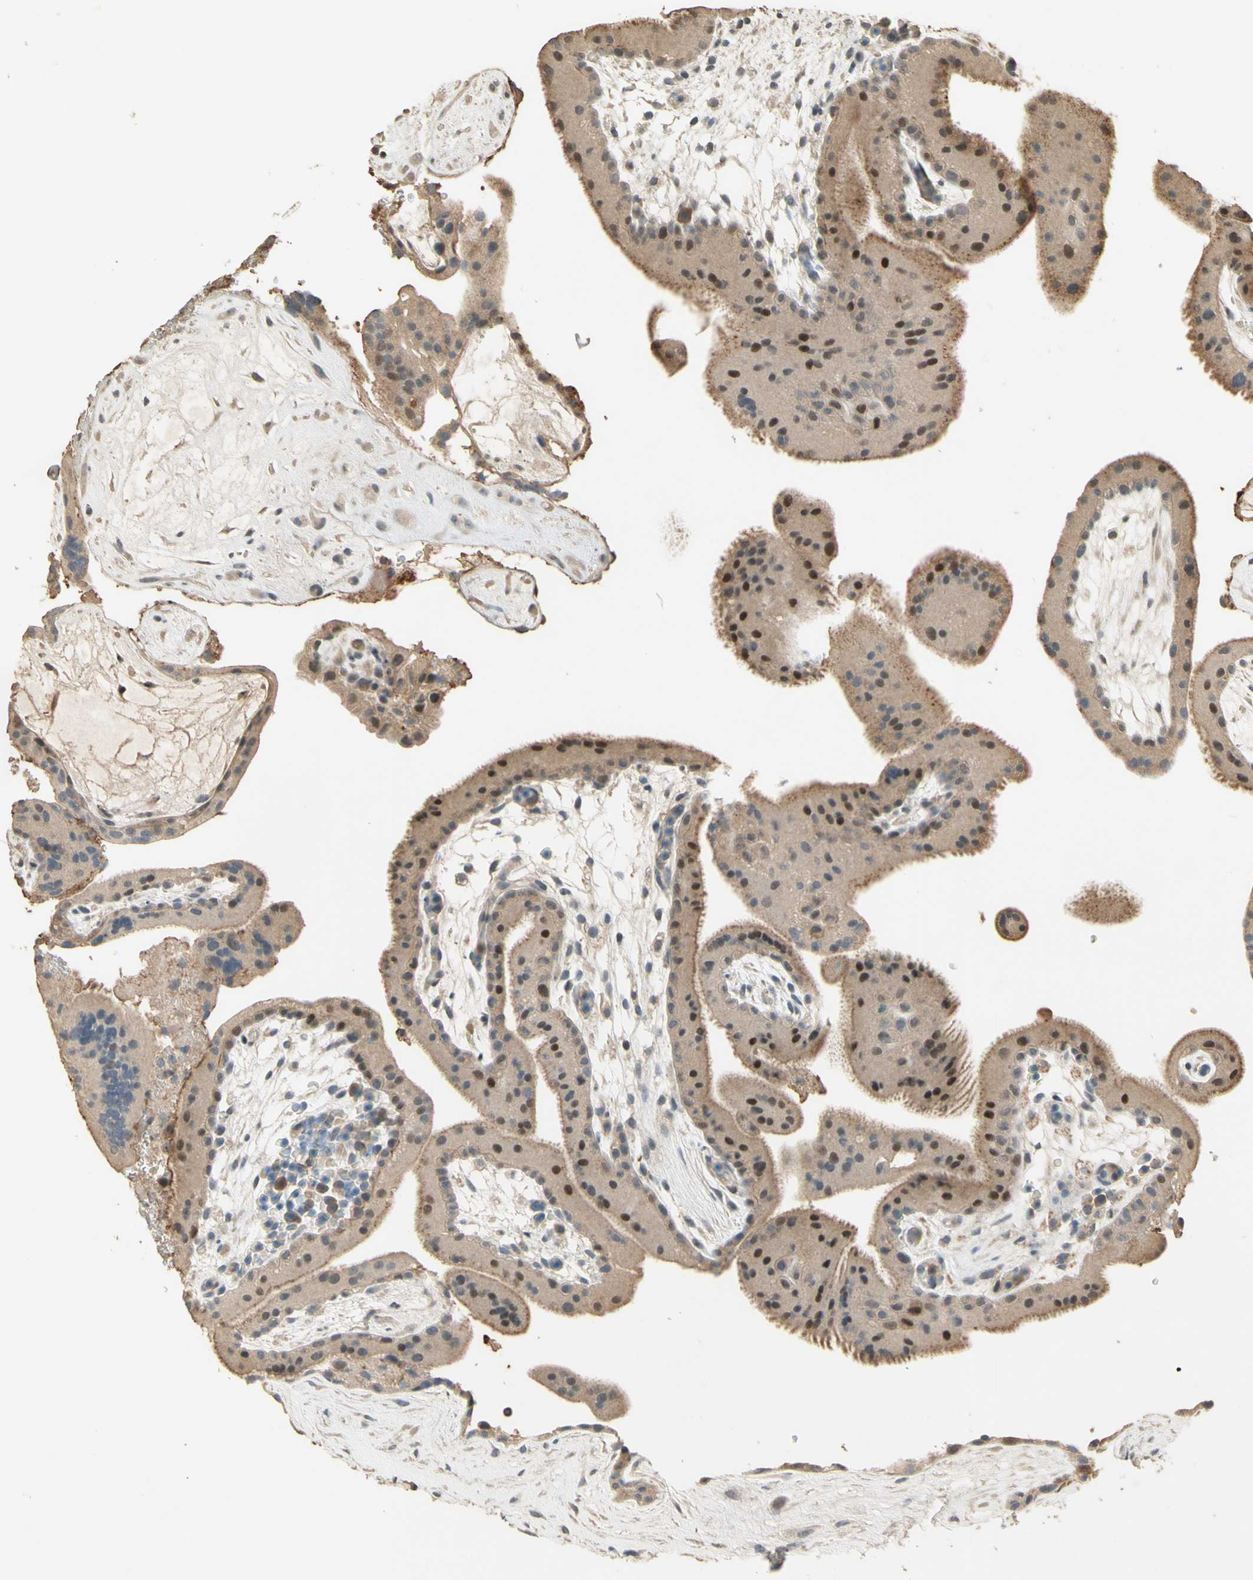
{"staining": {"intensity": "moderate", "quantity": ">75%", "location": "cytoplasmic/membranous,nuclear"}, "tissue": "placenta", "cell_type": "Decidual cells", "image_type": "normal", "snomed": [{"axis": "morphology", "description": "Normal tissue, NOS"}, {"axis": "topography", "description": "Placenta"}], "caption": "Brown immunohistochemical staining in unremarkable human placenta shows moderate cytoplasmic/membranous,nuclear staining in about >75% of decidual cells. (brown staining indicates protein expression, while blue staining denotes nuclei).", "gene": "SMAD9", "patient": {"sex": "female", "age": 19}}